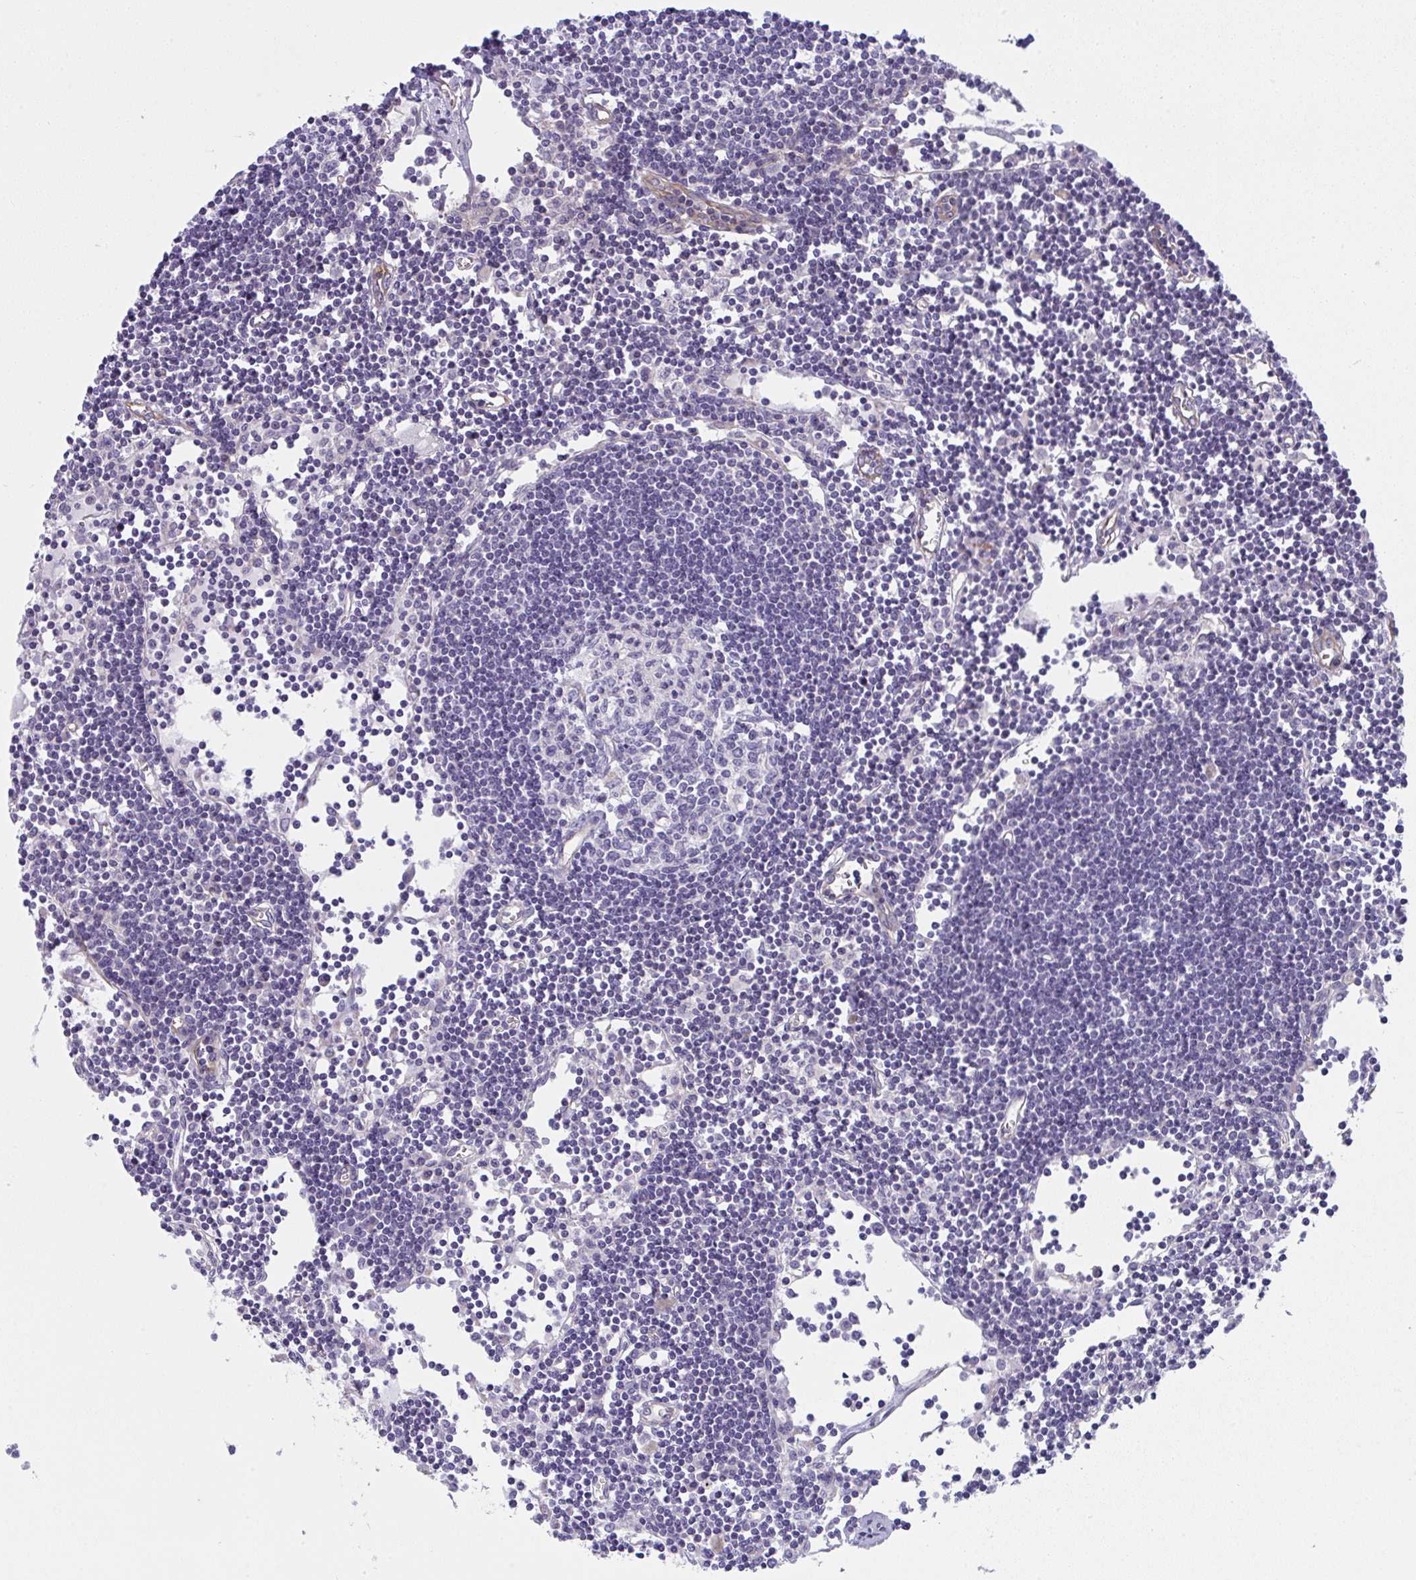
{"staining": {"intensity": "negative", "quantity": "none", "location": "none"}, "tissue": "lymph node", "cell_type": "Germinal center cells", "image_type": "normal", "snomed": [{"axis": "morphology", "description": "Normal tissue, NOS"}, {"axis": "topography", "description": "Lymph node"}], "caption": "Immunohistochemistry (IHC) micrograph of unremarkable lymph node: lymph node stained with DAB displays no significant protein staining in germinal center cells.", "gene": "MYL12A", "patient": {"sex": "female", "age": 65}}